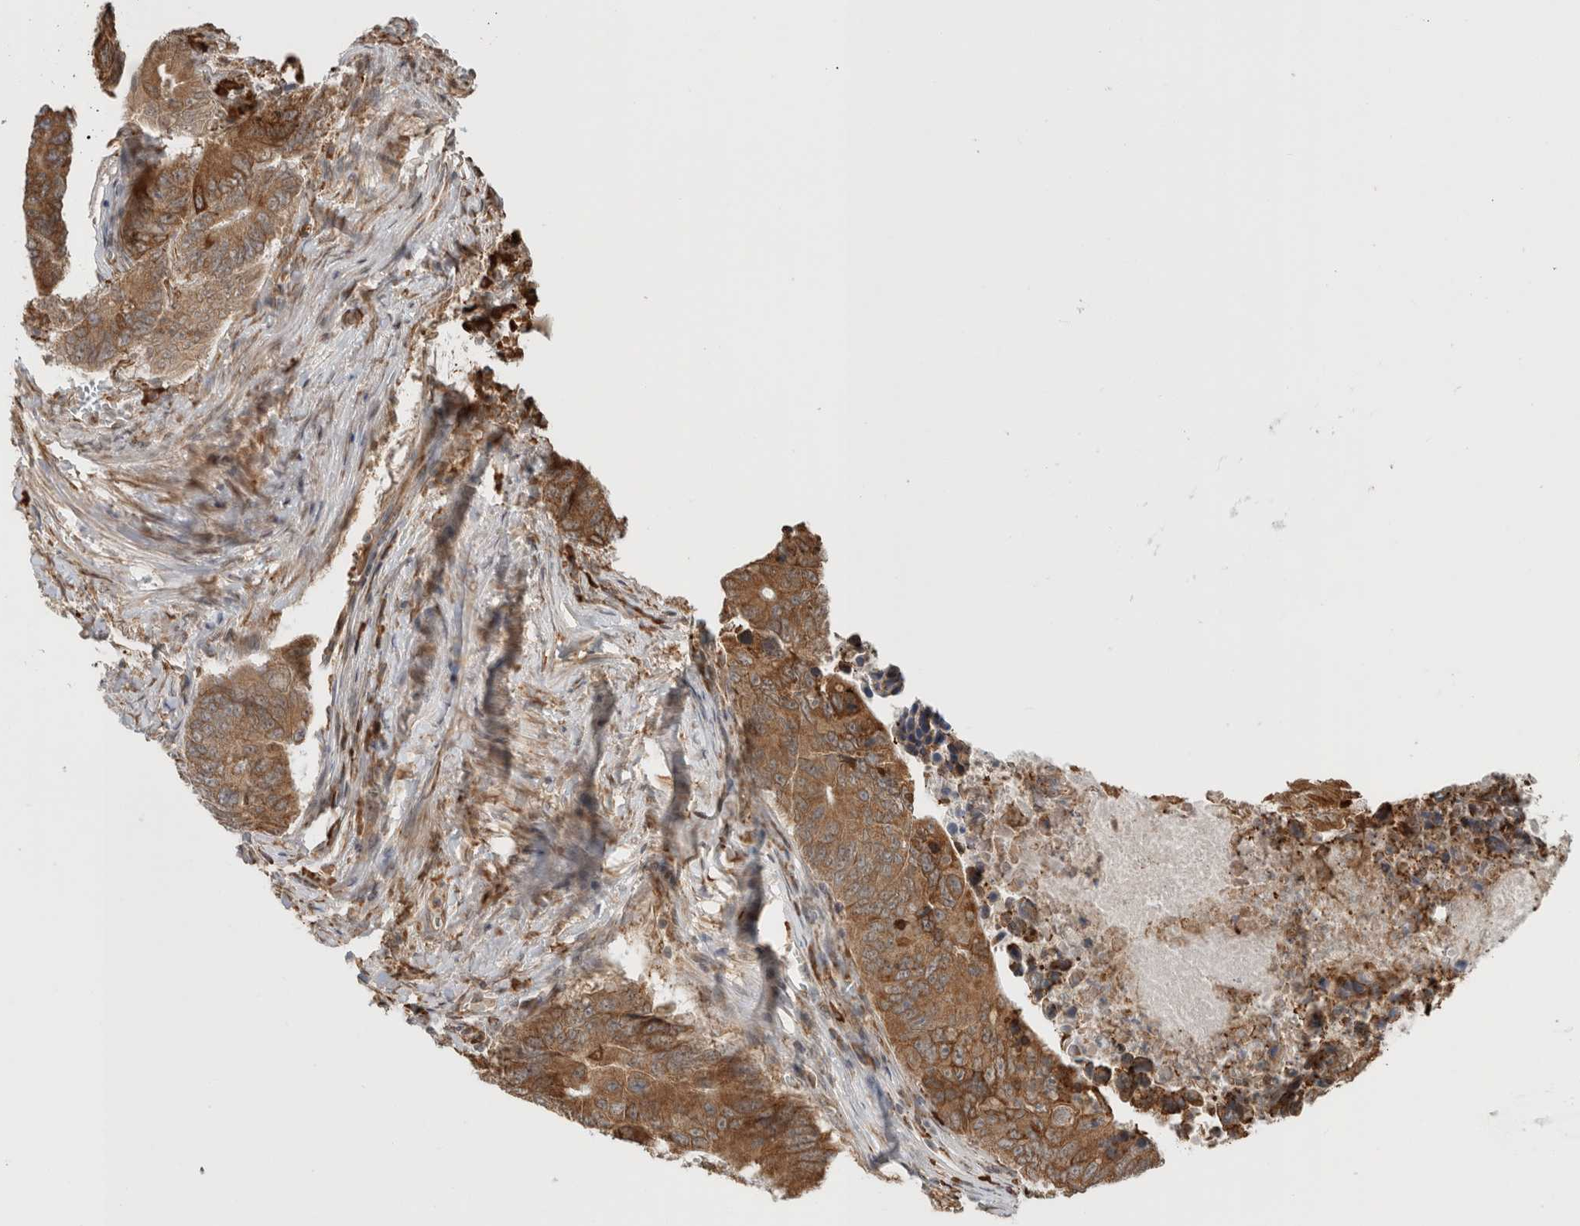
{"staining": {"intensity": "moderate", "quantity": ">75%", "location": "cytoplasmic/membranous"}, "tissue": "colorectal cancer", "cell_type": "Tumor cells", "image_type": "cancer", "snomed": [{"axis": "morphology", "description": "Adenocarcinoma, NOS"}, {"axis": "topography", "description": "Colon"}], "caption": "Brown immunohistochemical staining in human adenocarcinoma (colorectal) reveals moderate cytoplasmic/membranous expression in approximately >75% of tumor cells.", "gene": "MS4A7", "patient": {"sex": "male", "age": 87}}